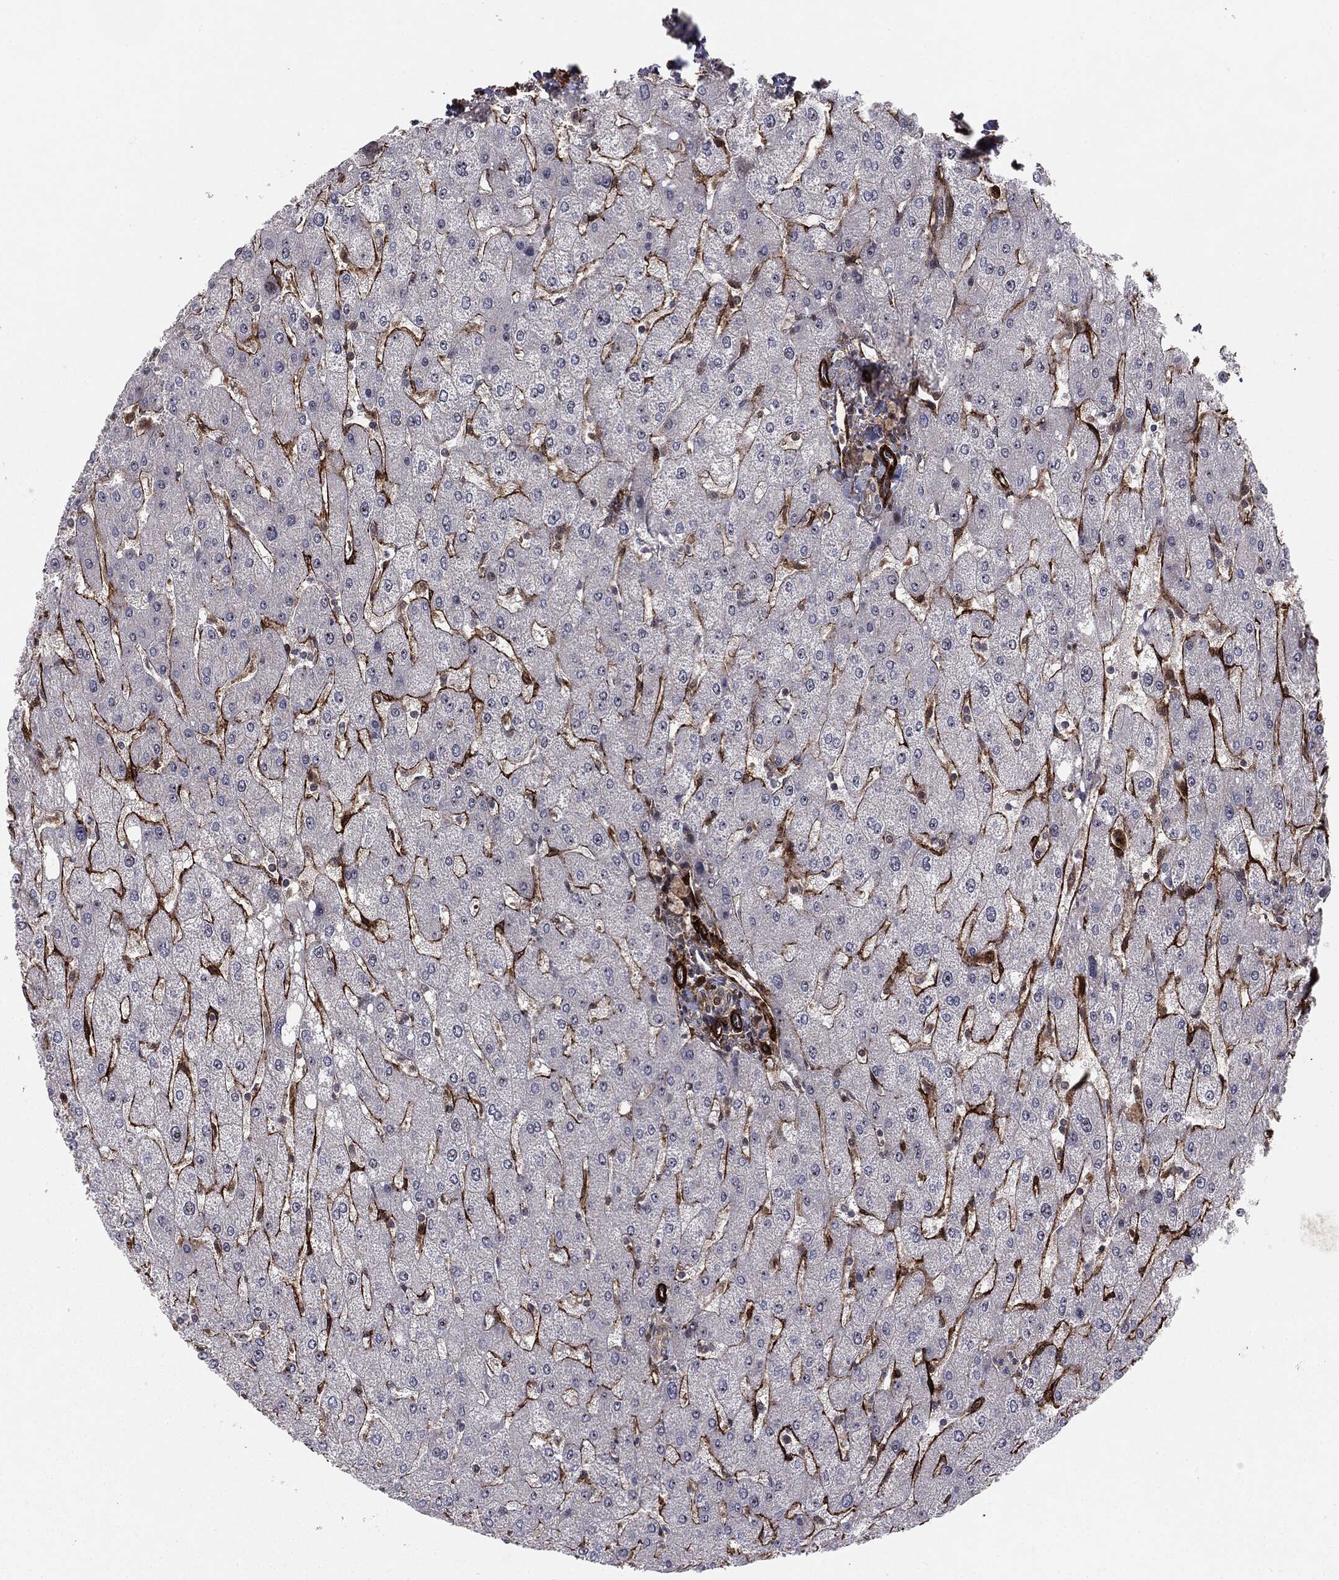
{"staining": {"intensity": "negative", "quantity": "none", "location": "none"}, "tissue": "liver", "cell_type": "Cholangiocytes", "image_type": "normal", "snomed": [{"axis": "morphology", "description": "Normal tissue, NOS"}, {"axis": "topography", "description": "Liver"}], "caption": "This is an IHC micrograph of normal liver. There is no positivity in cholangiocytes.", "gene": "PTEN", "patient": {"sex": "male", "age": 67}}